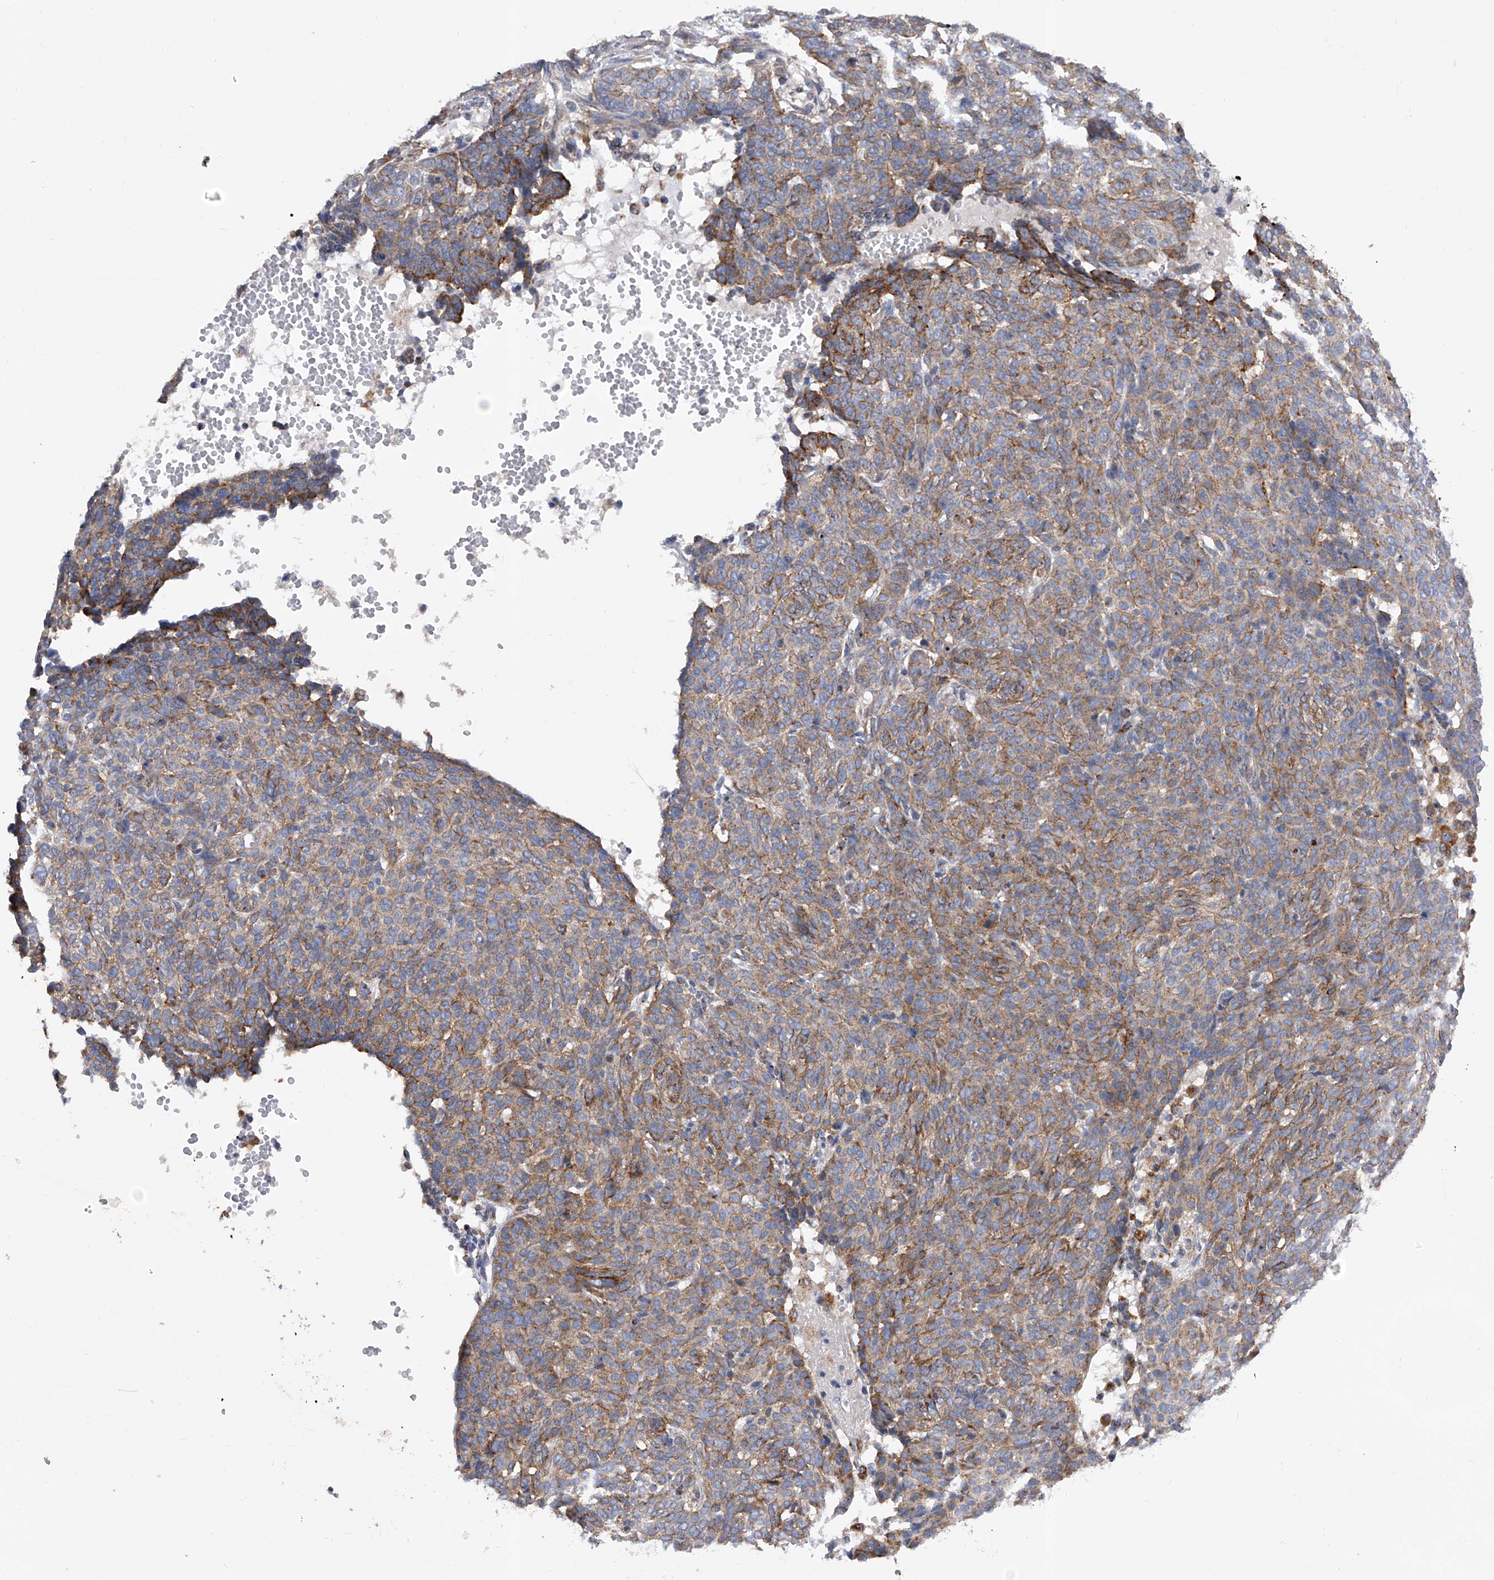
{"staining": {"intensity": "moderate", "quantity": ">75%", "location": "cytoplasmic/membranous"}, "tissue": "skin cancer", "cell_type": "Tumor cells", "image_type": "cancer", "snomed": [{"axis": "morphology", "description": "Basal cell carcinoma"}, {"axis": "topography", "description": "Skin"}], "caption": "Immunohistochemical staining of basal cell carcinoma (skin) displays moderate cytoplasmic/membranous protein expression in approximately >75% of tumor cells.", "gene": "PDSS2", "patient": {"sex": "male", "age": 85}}